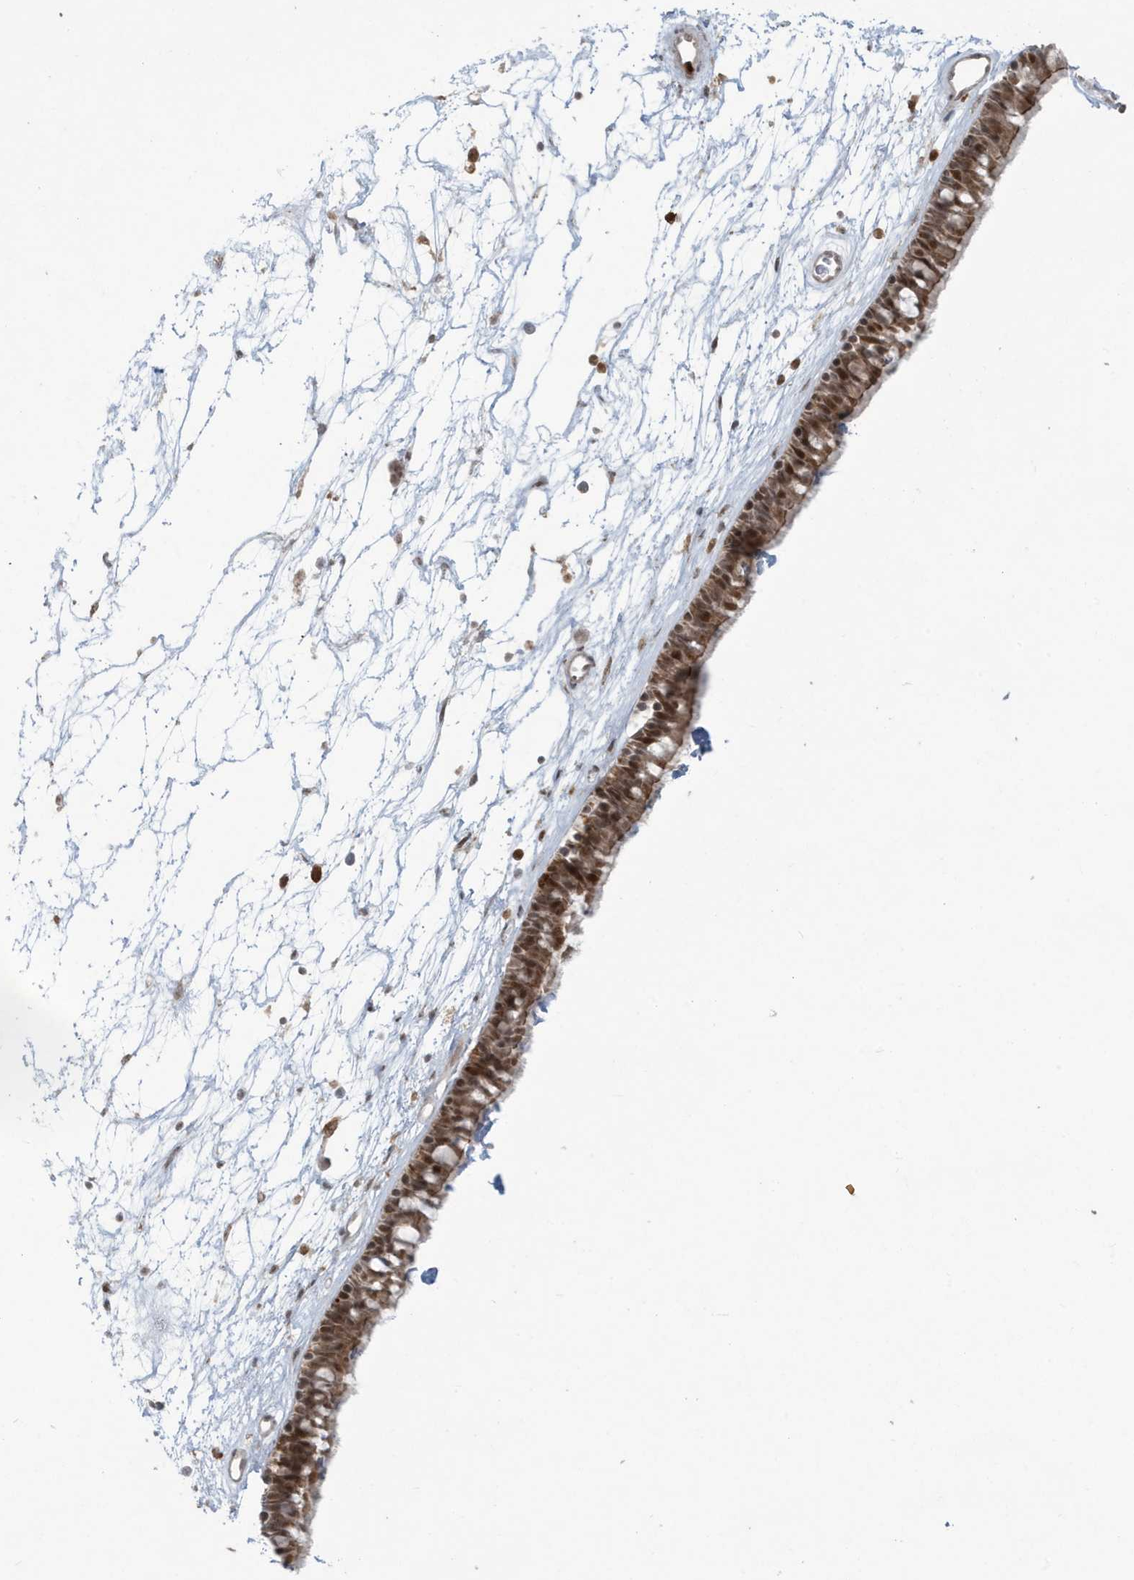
{"staining": {"intensity": "moderate", "quantity": ">75%", "location": "cytoplasmic/membranous,nuclear"}, "tissue": "nasopharynx", "cell_type": "Respiratory epithelial cells", "image_type": "normal", "snomed": [{"axis": "morphology", "description": "Normal tissue, NOS"}, {"axis": "topography", "description": "Nasopharynx"}], "caption": "The image reveals immunohistochemical staining of unremarkable nasopharynx. There is moderate cytoplasmic/membranous,nuclear positivity is present in approximately >75% of respiratory epithelial cells.", "gene": "C1orf52", "patient": {"sex": "male", "age": 64}}